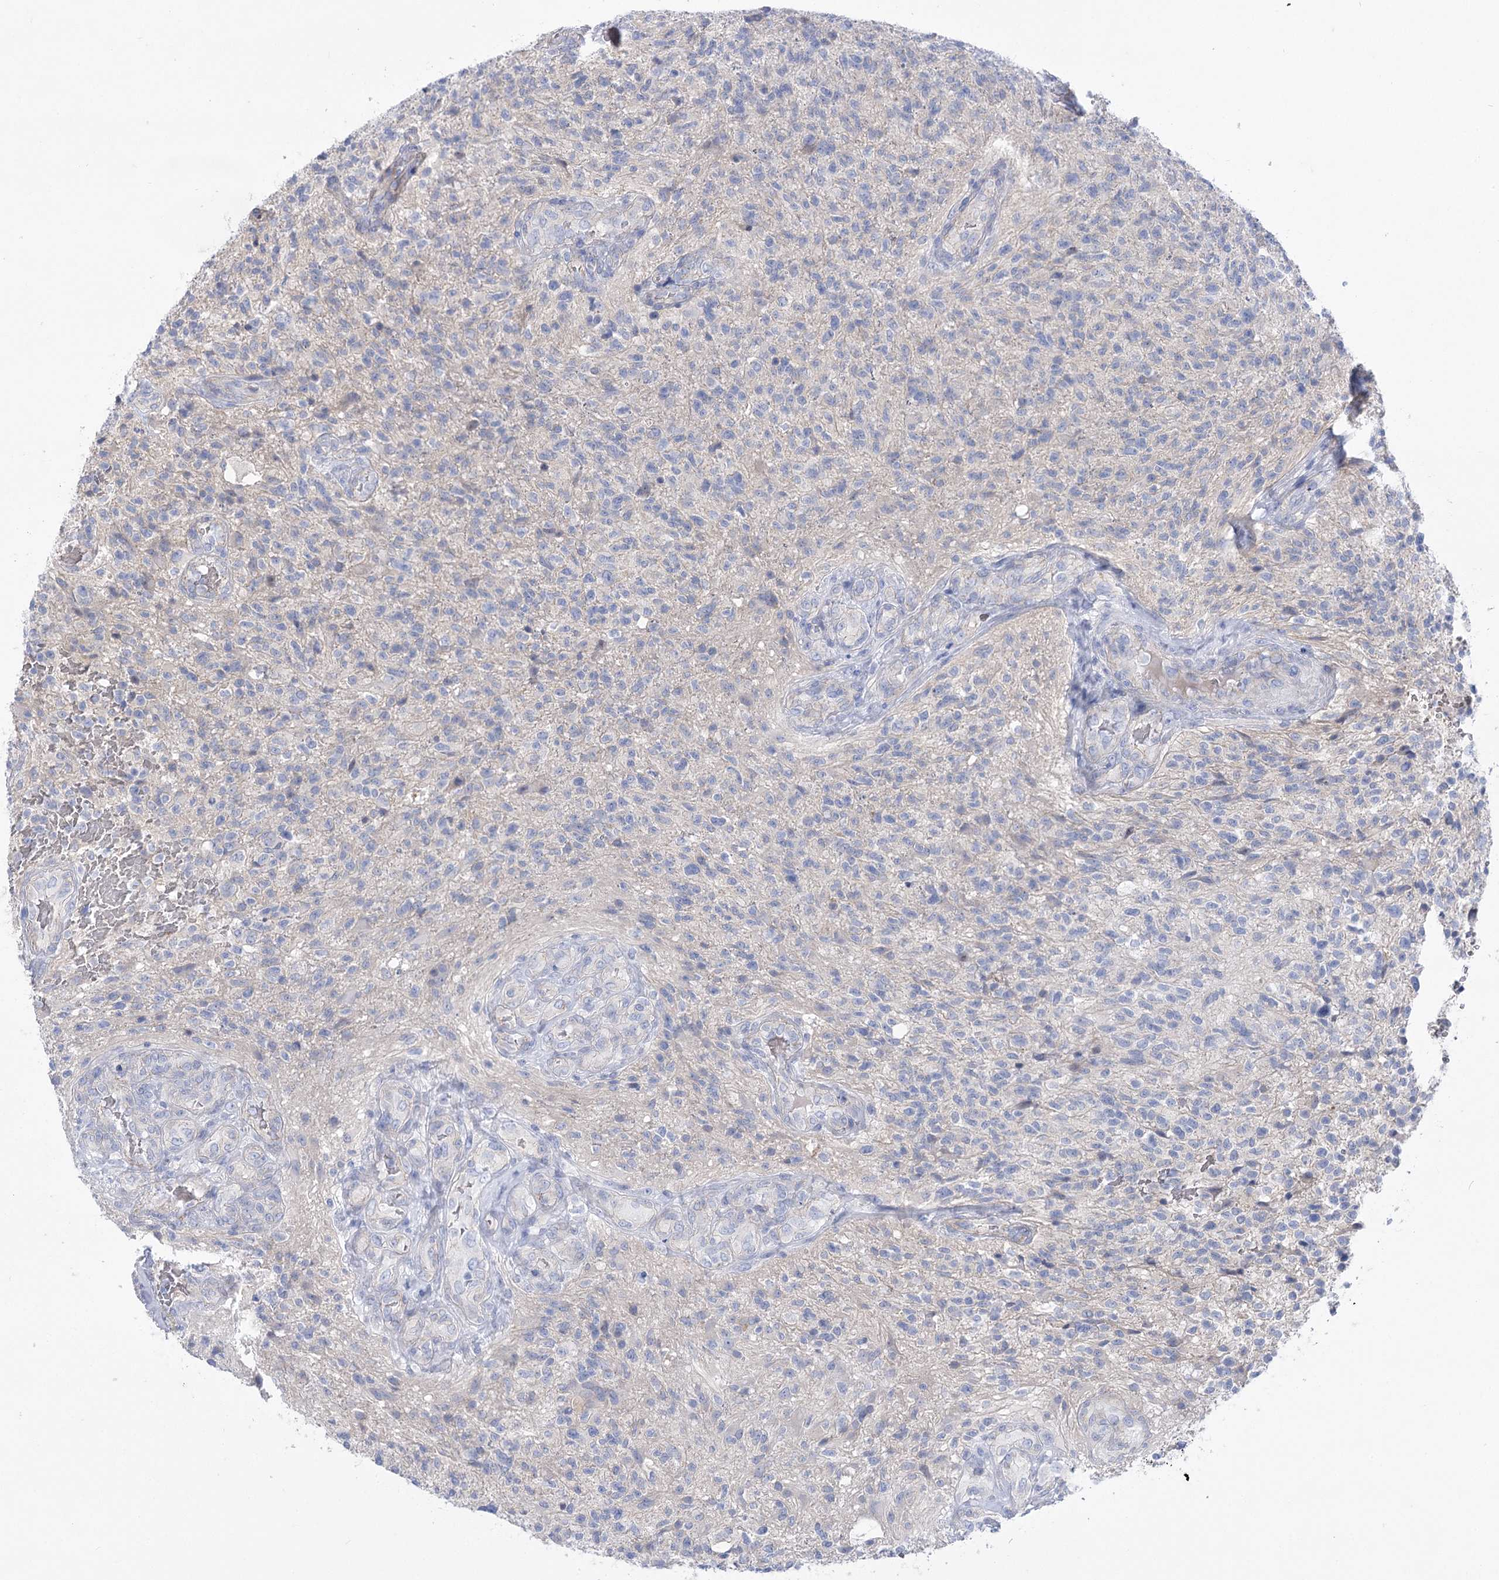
{"staining": {"intensity": "negative", "quantity": "none", "location": "none"}, "tissue": "glioma", "cell_type": "Tumor cells", "image_type": "cancer", "snomed": [{"axis": "morphology", "description": "Glioma, malignant, High grade"}, {"axis": "topography", "description": "Brain"}], "caption": "Protein analysis of glioma reveals no significant positivity in tumor cells.", "gene": "NRAP", "patient": {"sex": "male", "age": 56}}